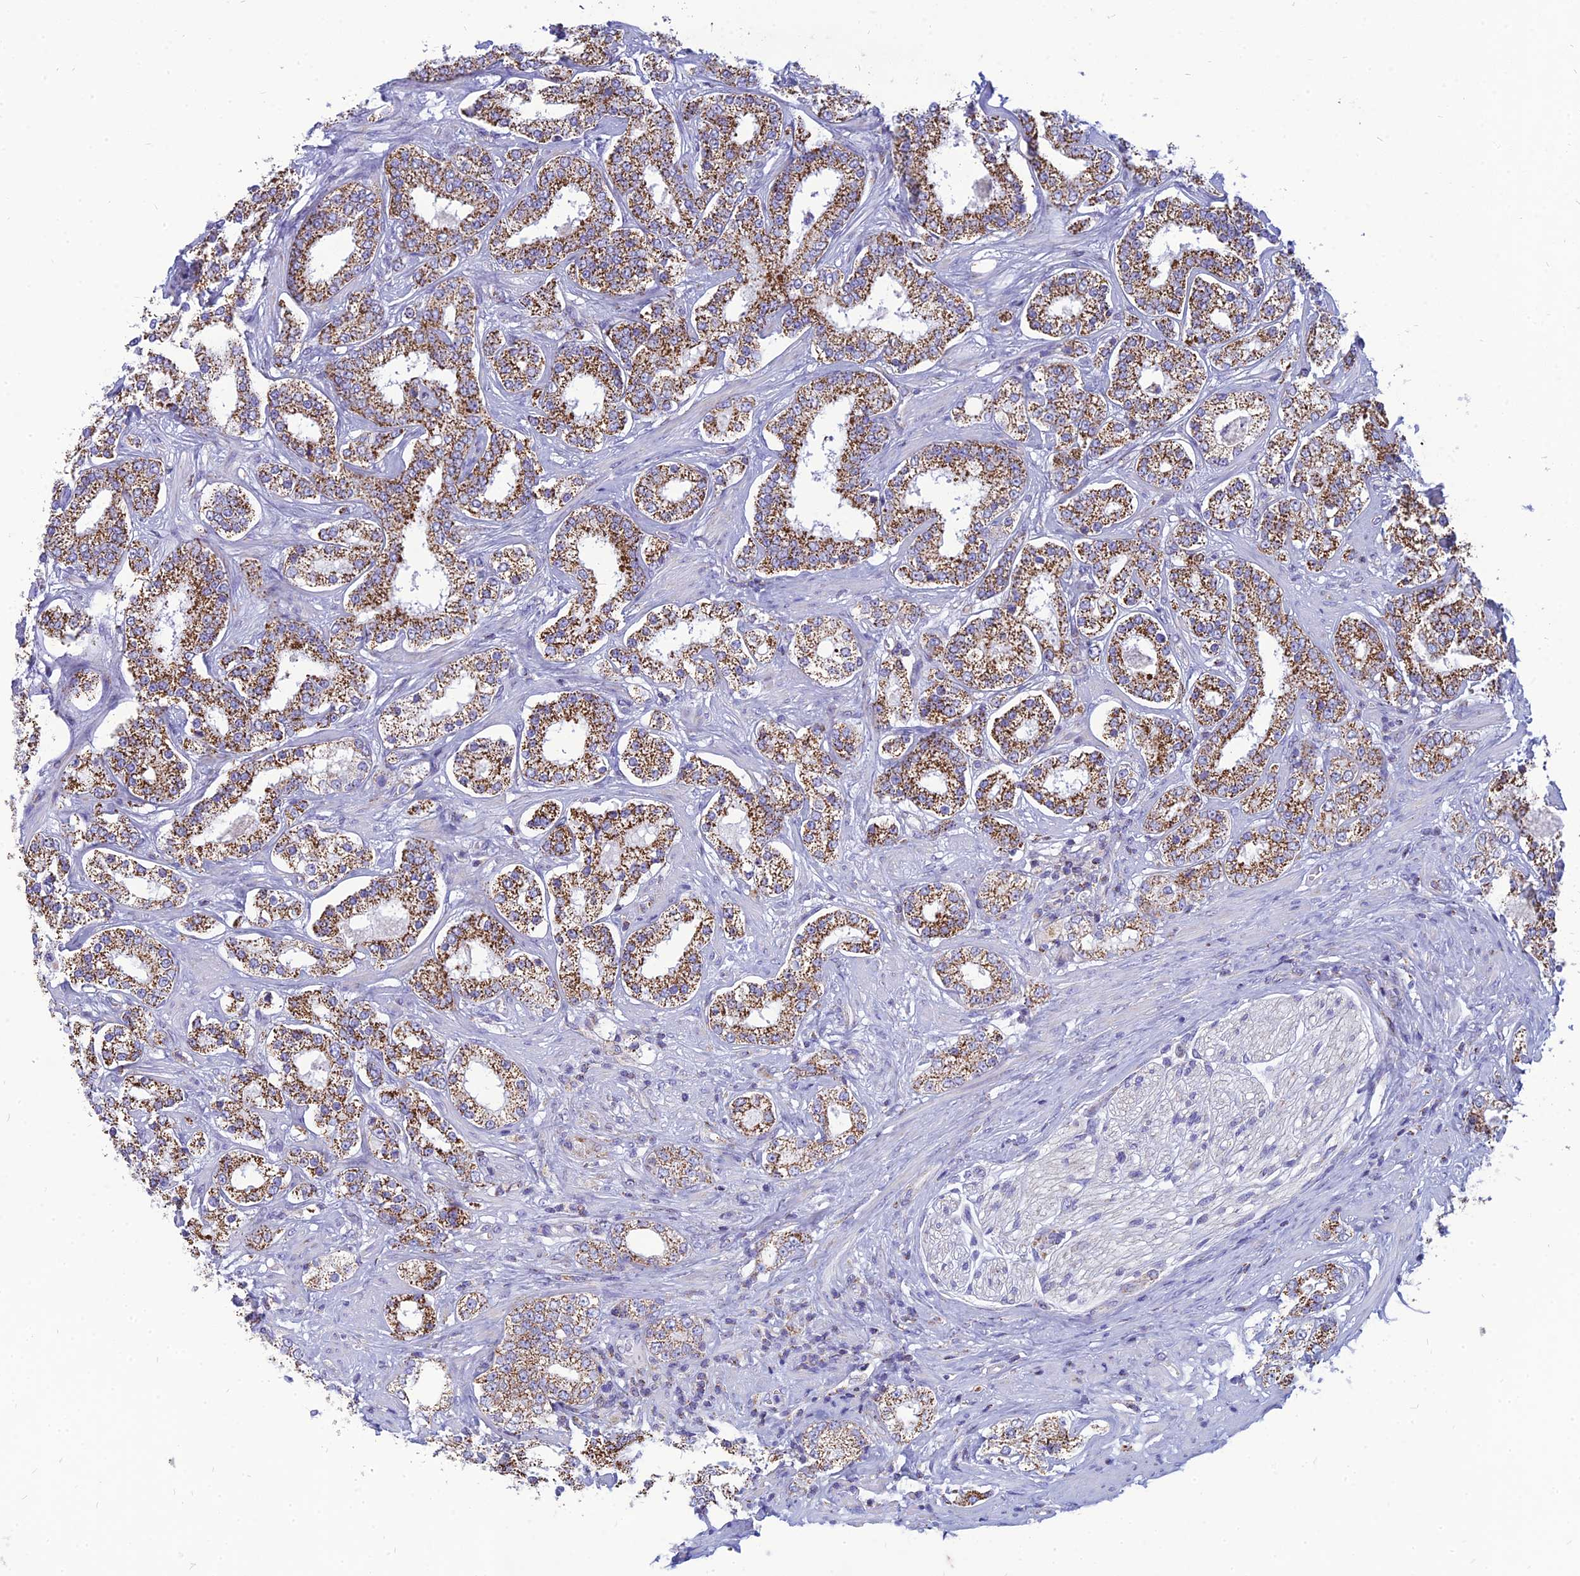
{"staining": {"intensity": "moderate", "quantity": ">75%", "location": "cytoplasmic/membranous"}, "tissue": "prostate cancer", "cell_type": "Tumor cells", "image_type": "cancer", "snomed": [{"axis": "morphology", "description": "Normal tissue, NOS"}, {"axis": "morphology", "description": "Adenocarcinoma, High grade"}, {"axis": "topography", "description": "Prostate"}], "caption": "Immunohistochemical staining of prostate cancer displays medium levels of moderate cytoplasmic/membranous staining in about >75% of tumor cells.", "gene": "PACC1", "patient": {"sex": "male", "age": 83}}